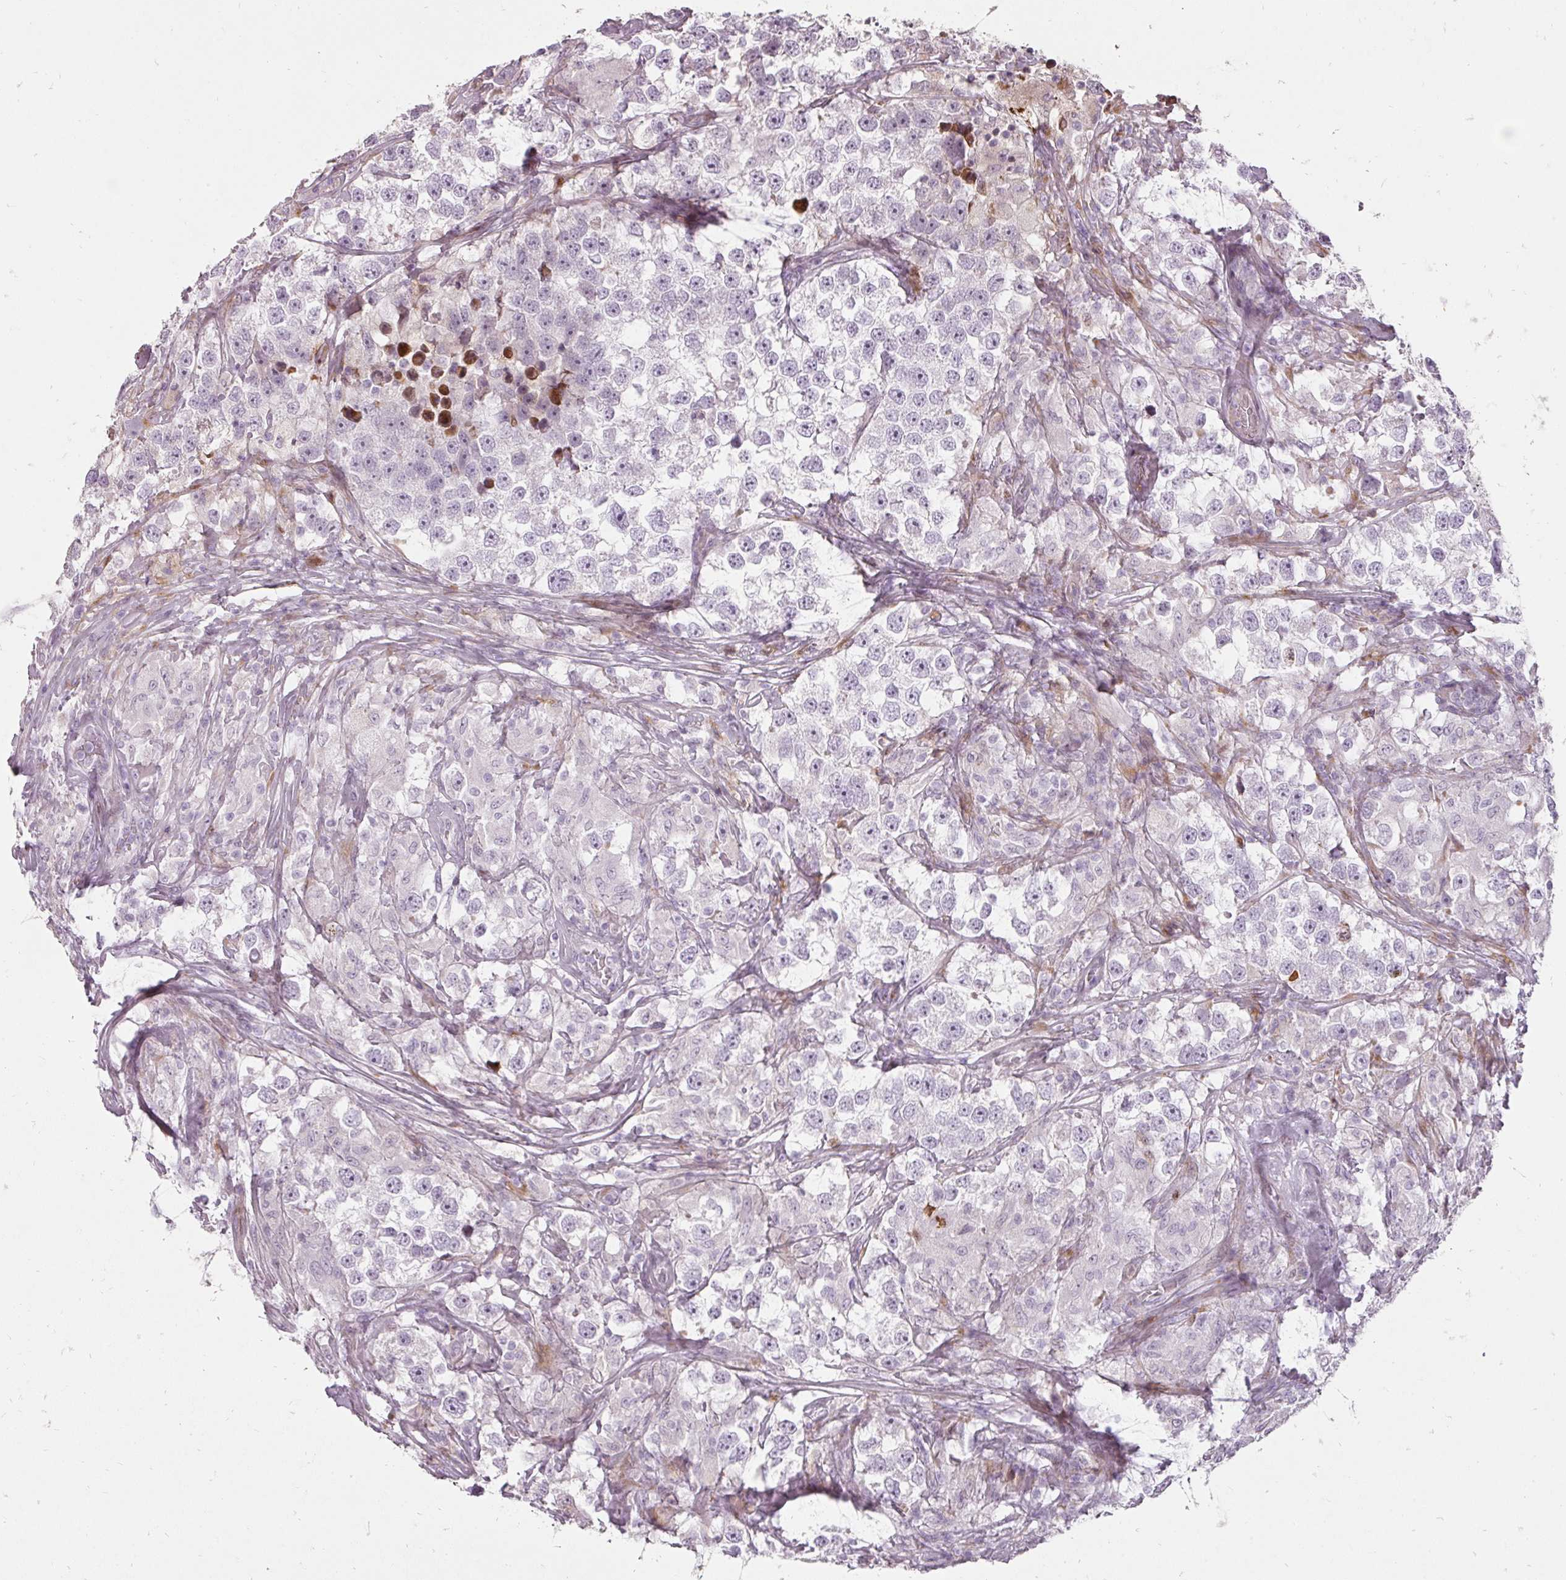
{"staining": {"intensity": "negative", "quantity": "none", "location": "none"}, "tissue": "testis cancer", "cell_type": "Tumor cells", "image_type": "cancer", "snomed": [{"axis": "morphology", "description": "Seminoma, NOS"}, {"axis": "topography", "description": "Testis"}], "caption": "Tumor cells show no significant expression in testis cancer.", "gene": "BIK", "patient": {"sex": "male", "age": 46}}